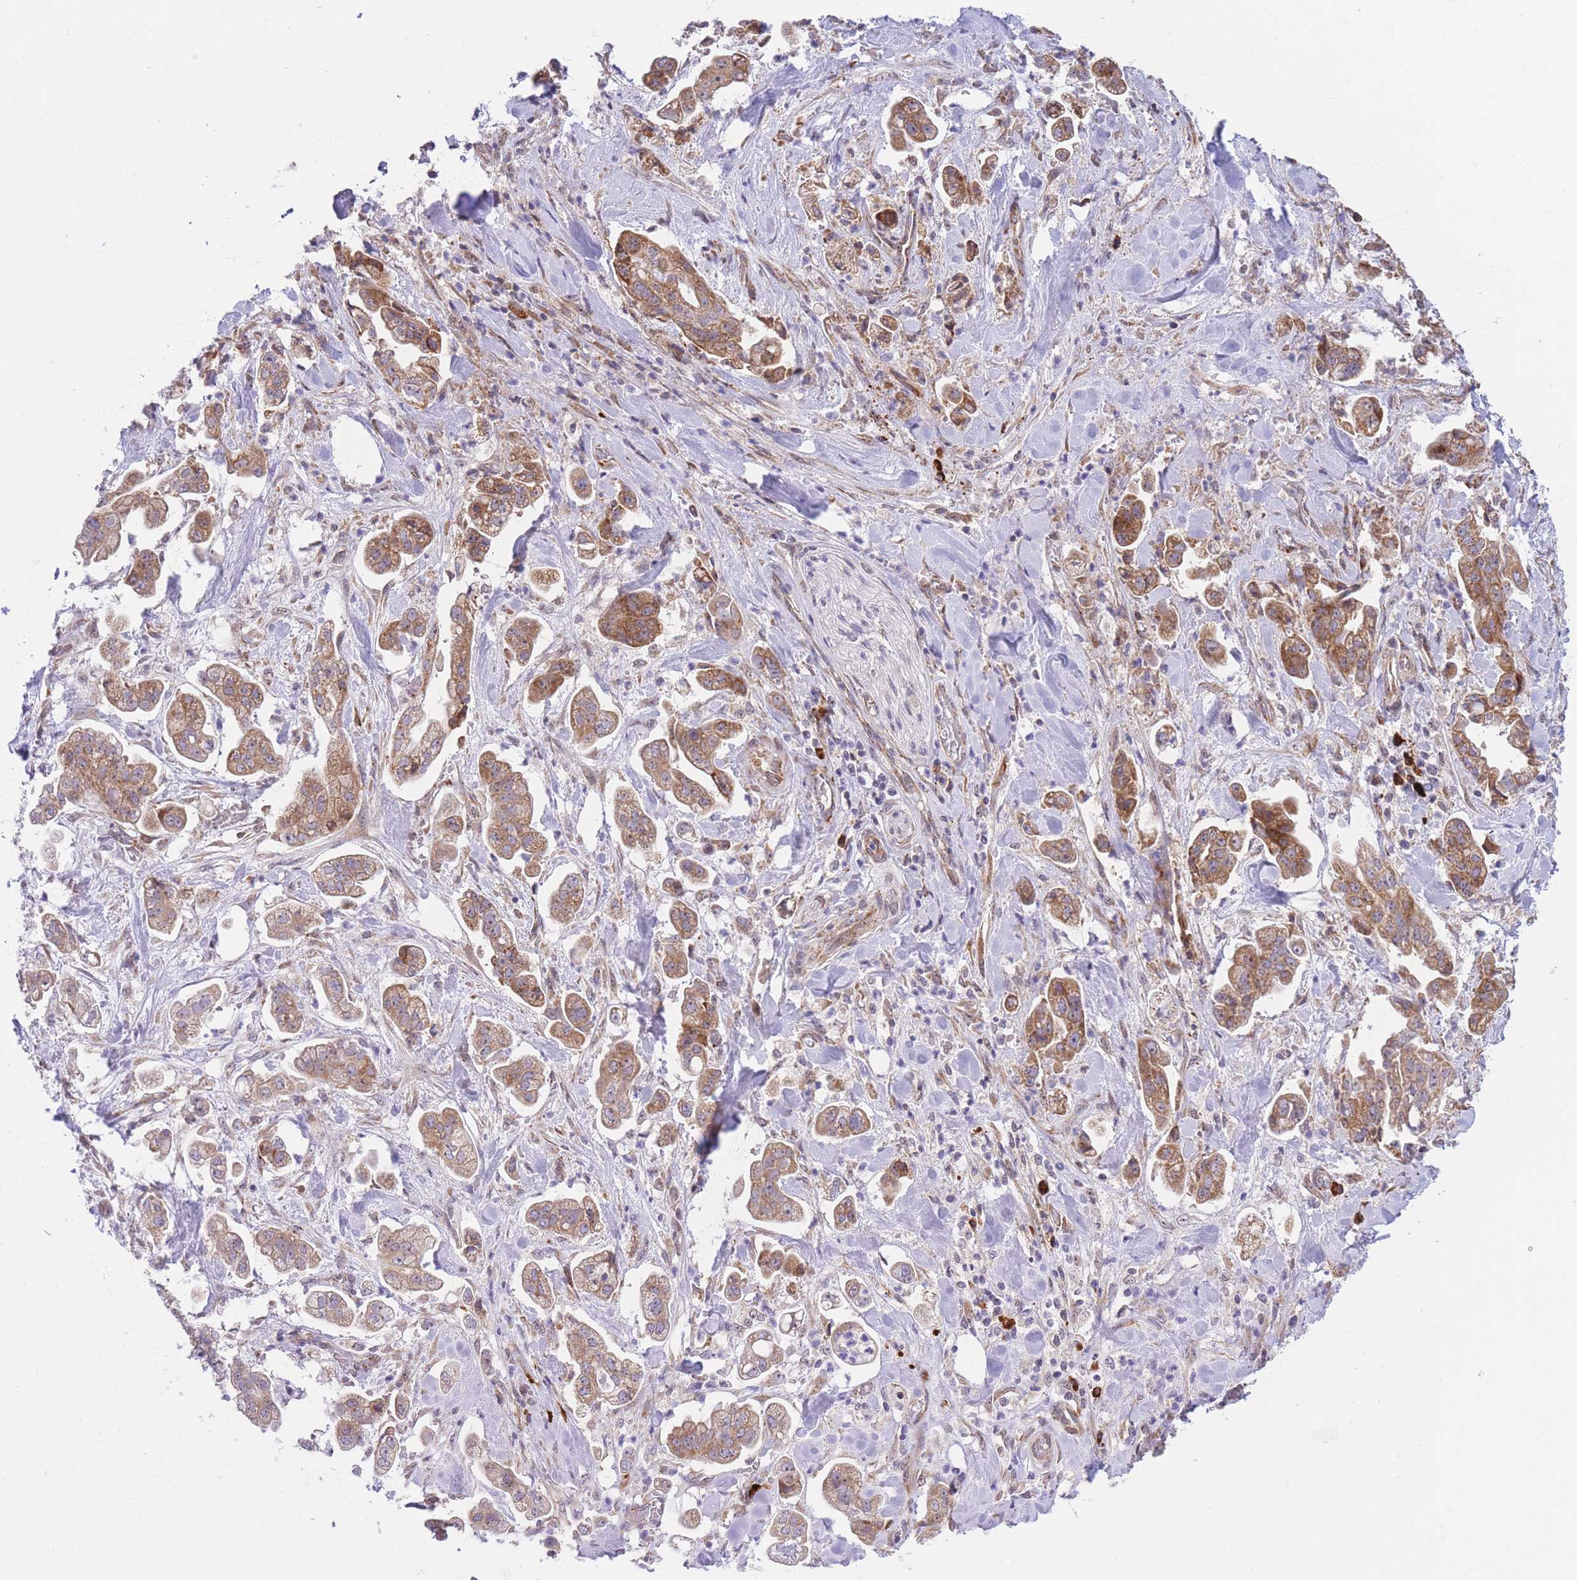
{"staining": {"intensity": "moderate", "quantity": ">75%", "location": "cytoplasmic/membranous"}, "tissue": "stomach cancer", "cell_type": "Tumor cells", "image_type": "cancer", "snomed": [{"axis": "morphology", "description": "Adenocarcinoma, NOS"}, {"axis": "topography", "description": "Stomach"}], "caption": "Adenocarcinoma (stomach) stained for a protein demonstrates moderate cytoplasmic/membranous positivity in tumor cells.", "gene": "EXOSC8", "patient": {"sex": "male", "age": 62}}